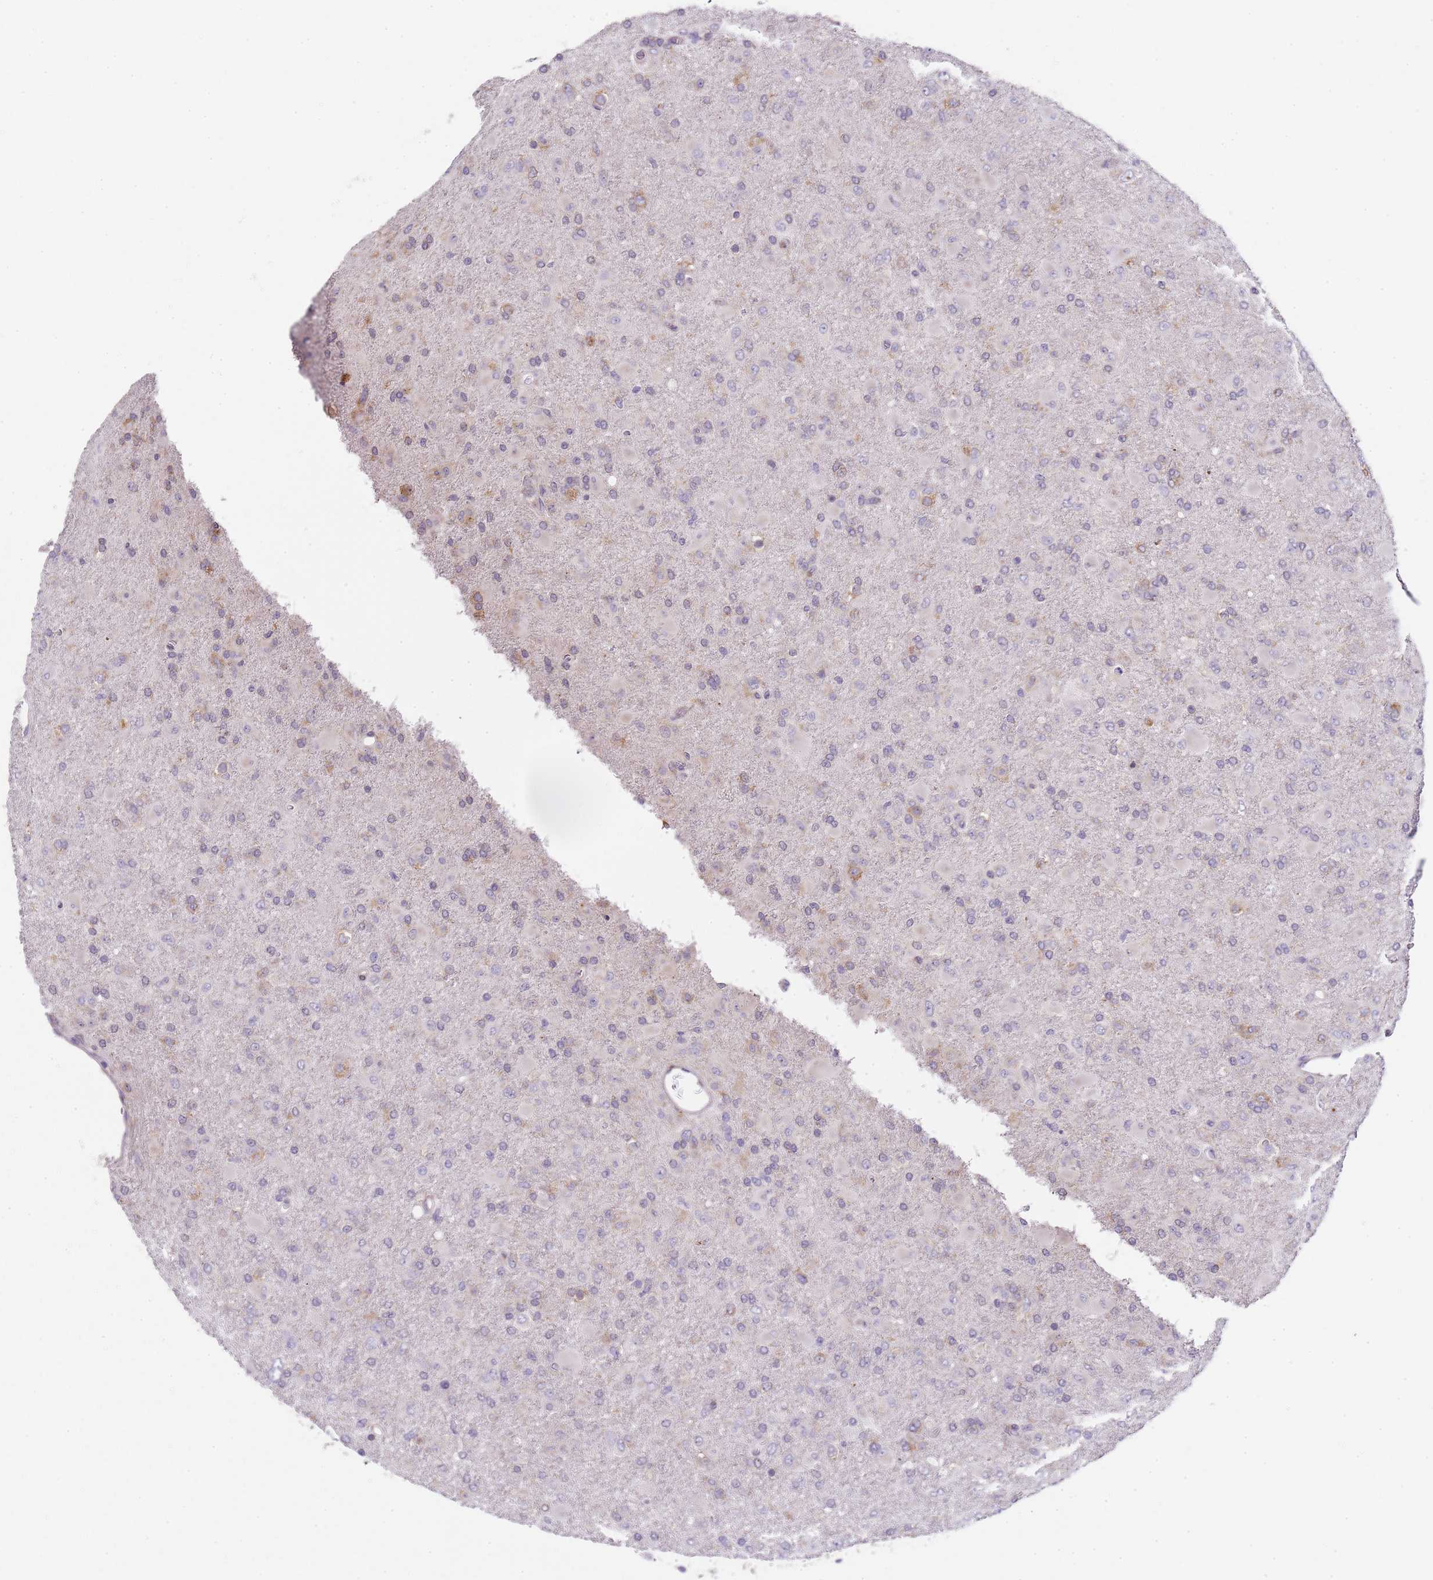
{"staining": {"intensity": "weak", "quantity": "<25%", "location": "cytoplasmic/membranous"}, "tissue": "glioma", "cell_type": "Tumor cells", "image_type": "cancer", "snomed": [{"axis": "morphology", "description": "Glioma, malignant, Low grade"}, {"axis": "topography", "description": "Brain"}], "caption": "A high-resolution histopathology image shows IHC staining of low-grade glioma (malignant), which shows no significant expression in tumor cells. (DAB IHC visualized using brightfield microscopy, high magnification).", "gene": "TBC1D9", "patient": {"sex": "male", "age": 65}}